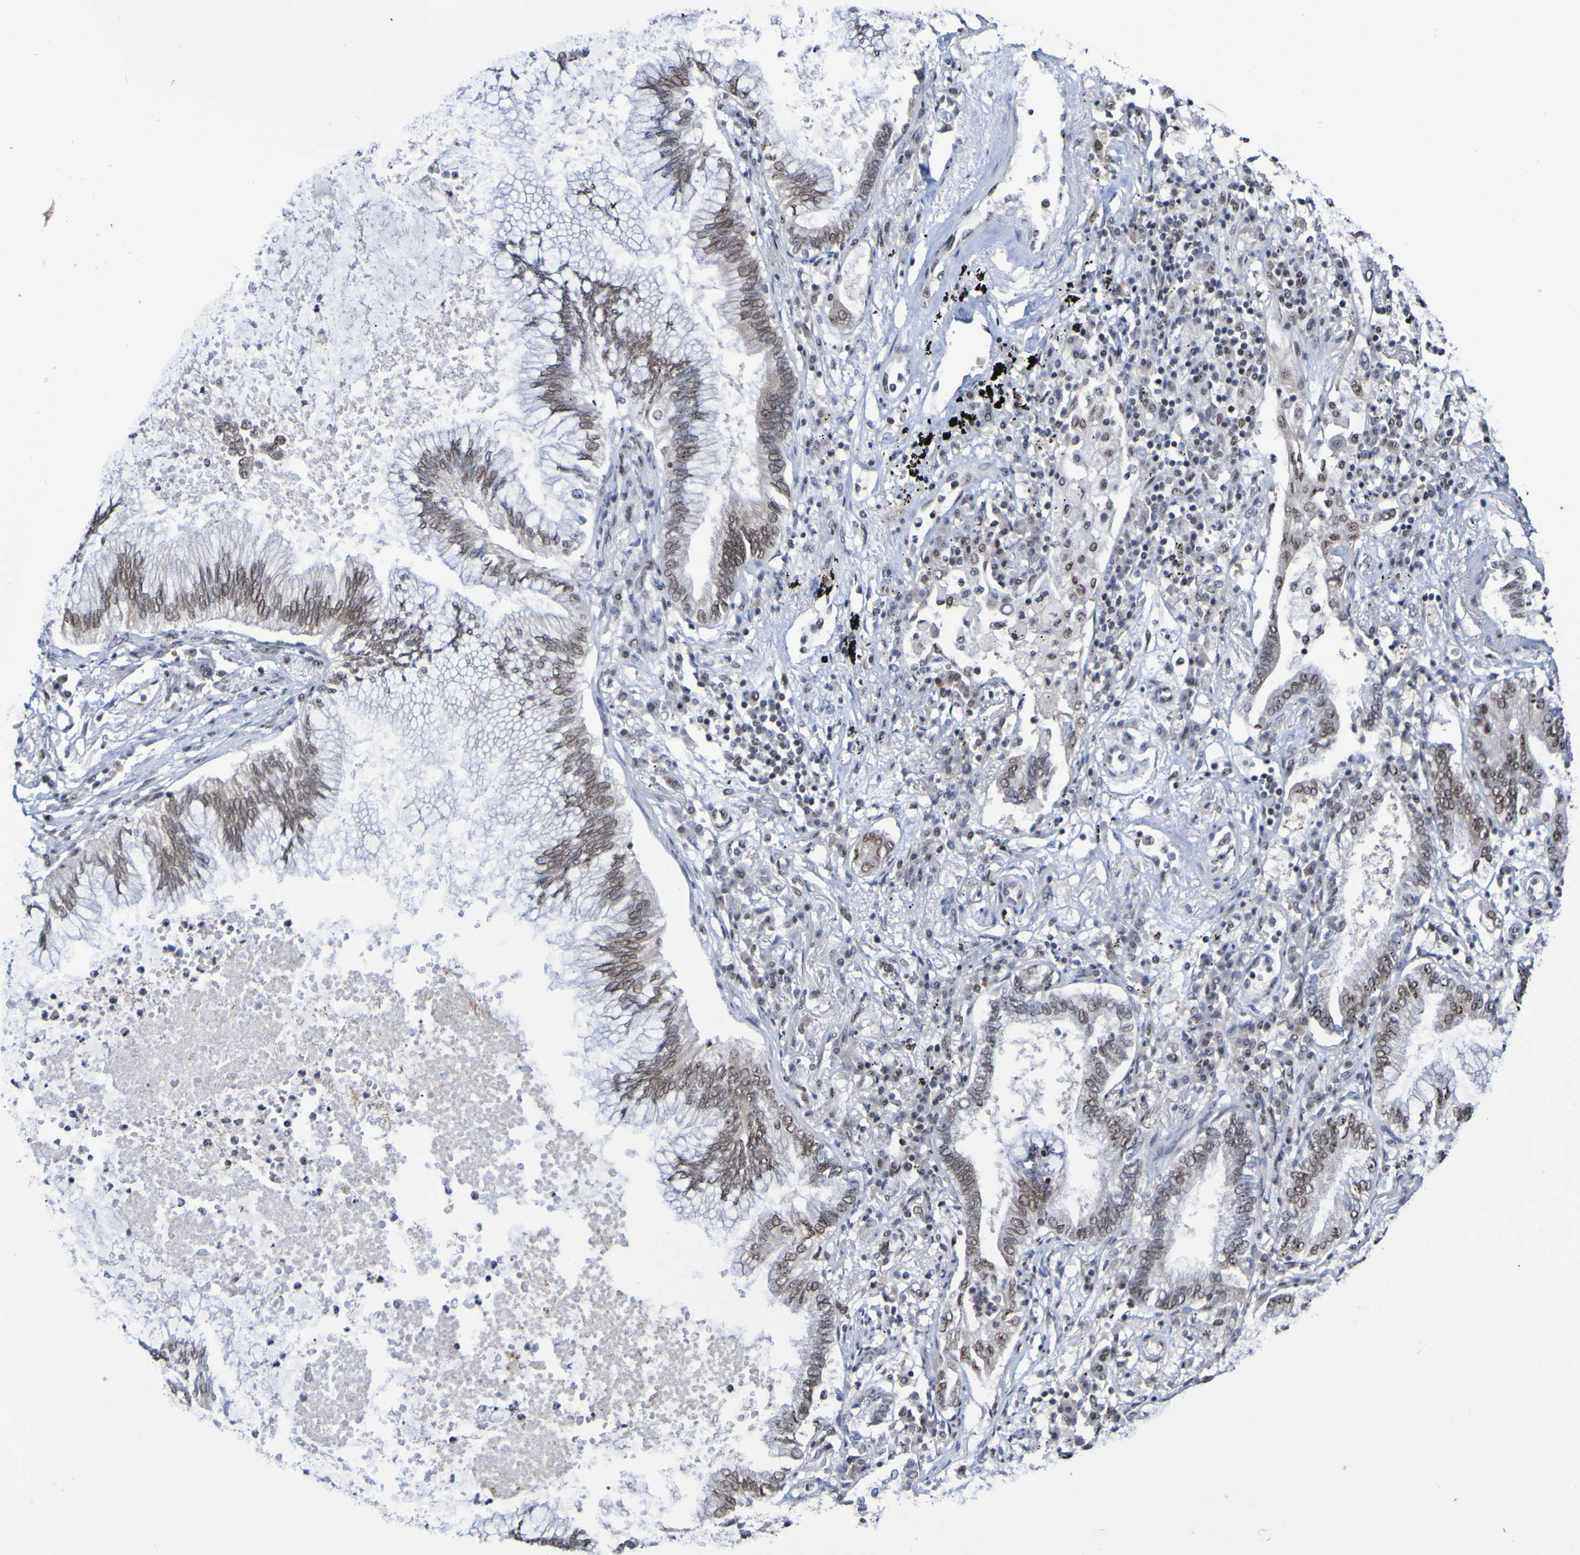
{"staining": {"intensity": "weak", "quantity": ">75%", "location": "nuclear"}, "tissue": "lung cancer", "cell_type": "Tumor cells", "image_type": "cancer", "snomed": [{"axis": "morphology", "description": "Normal tissue, NOS"}, {"axis": "morphology", "description": "Adenocarcinoma, NOS"}, {"axis": "topography", "description": "Bronchus"}, {"axis": "topography", "description": "Lung"}], "caption": "This is an image of IHC staining of lung adenocarcinoma, which shows weak staining in the nuclear of tumor cells.", "gene": "CDC5L", "patient": {"sex": "female", "age": 70}}